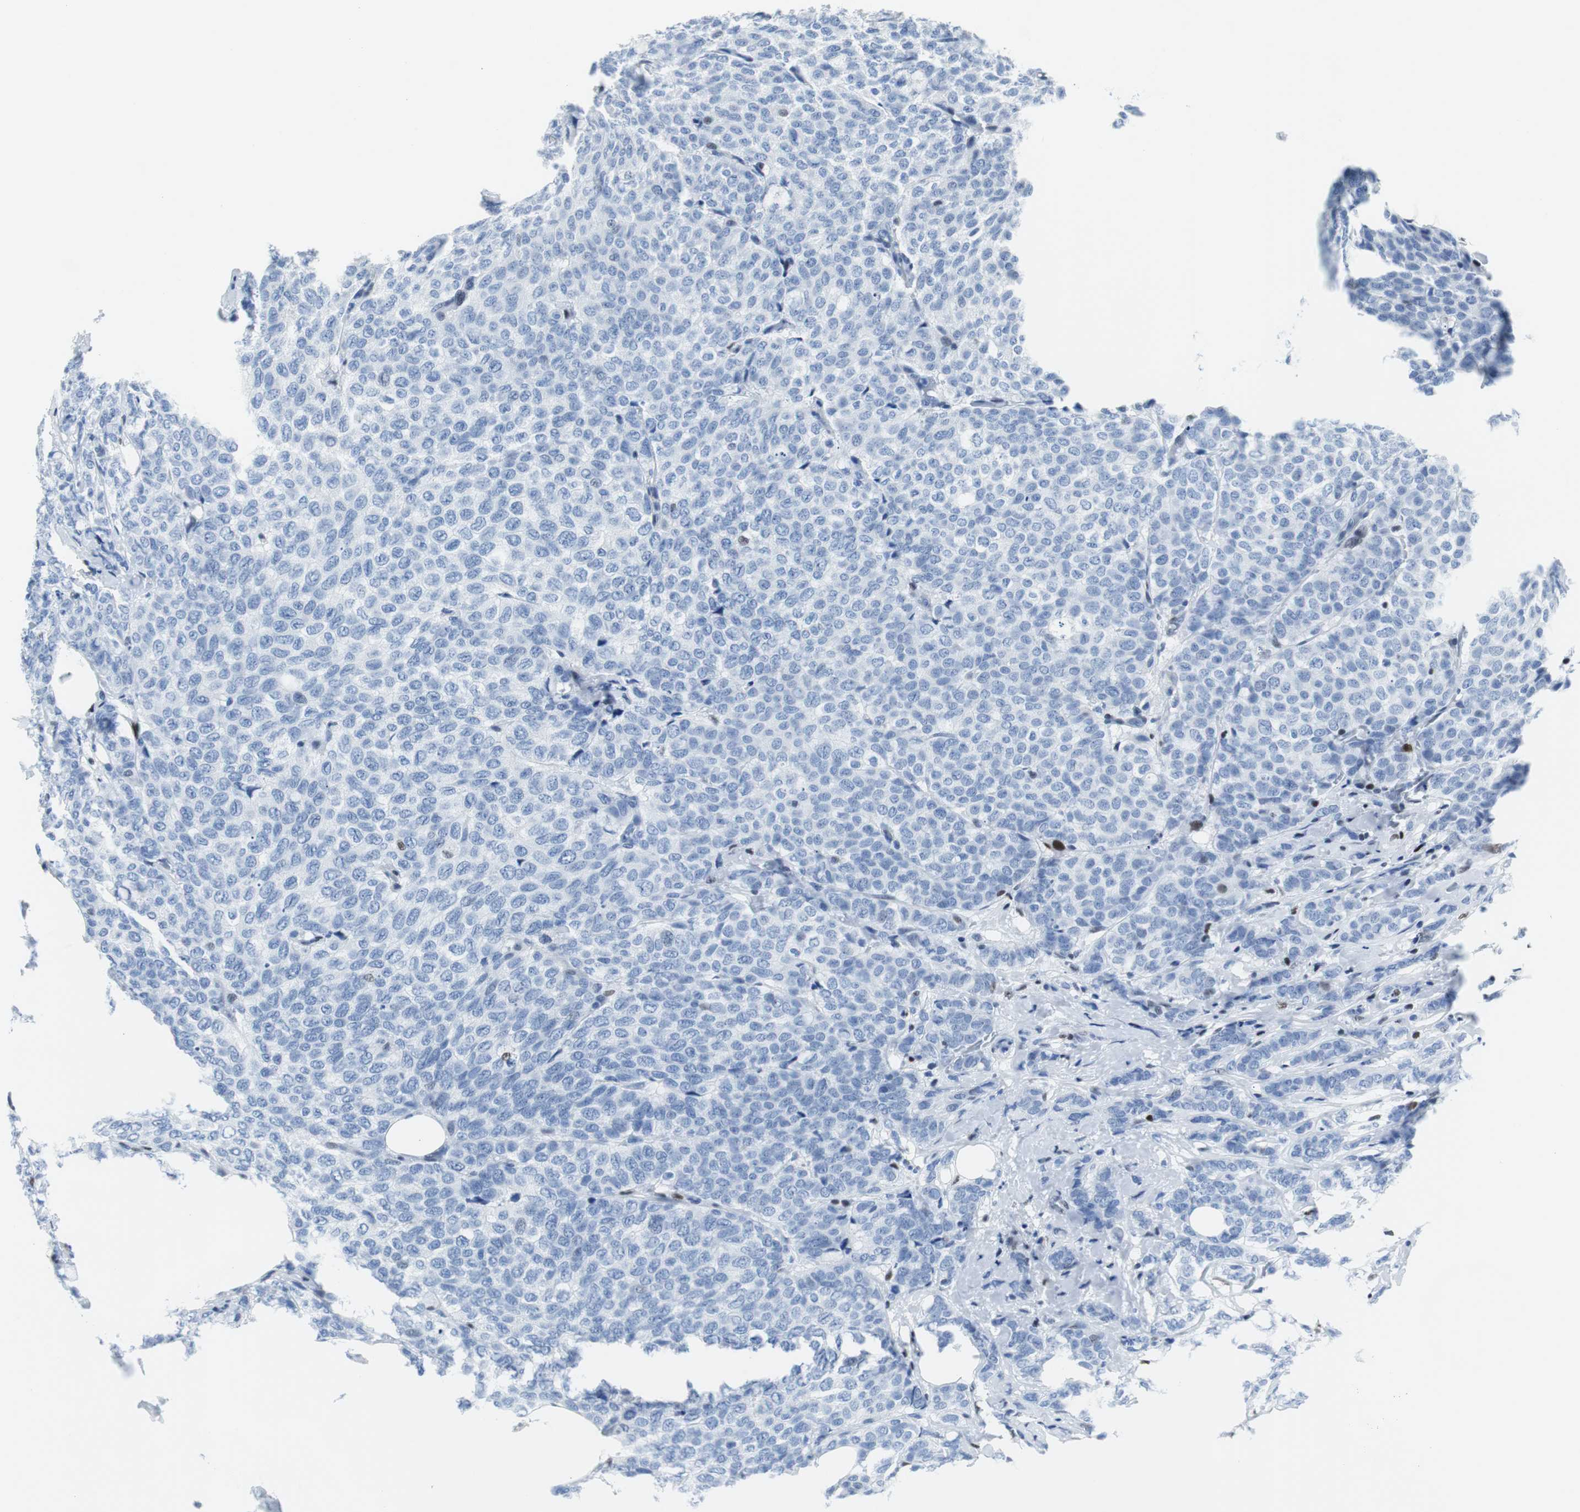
{"staining": {"intensity": "negative", "quantity": "none", "location": "none"}, "tissue": "breast cancer", "cell_type": "Tumor cells", "image_type": "cancer", "snomed": [{"axis": "morphology", "description": "Lobular carcinoma"}, {"axis": "topography", "description": "Breast"}], "caption": "There is no significant positivity in tumor cells of breast cancer (lobular carcinoma). Nuclei are stained in blue.", "gene": "JUN", "patient": {"sex": "female", "age": 60}}